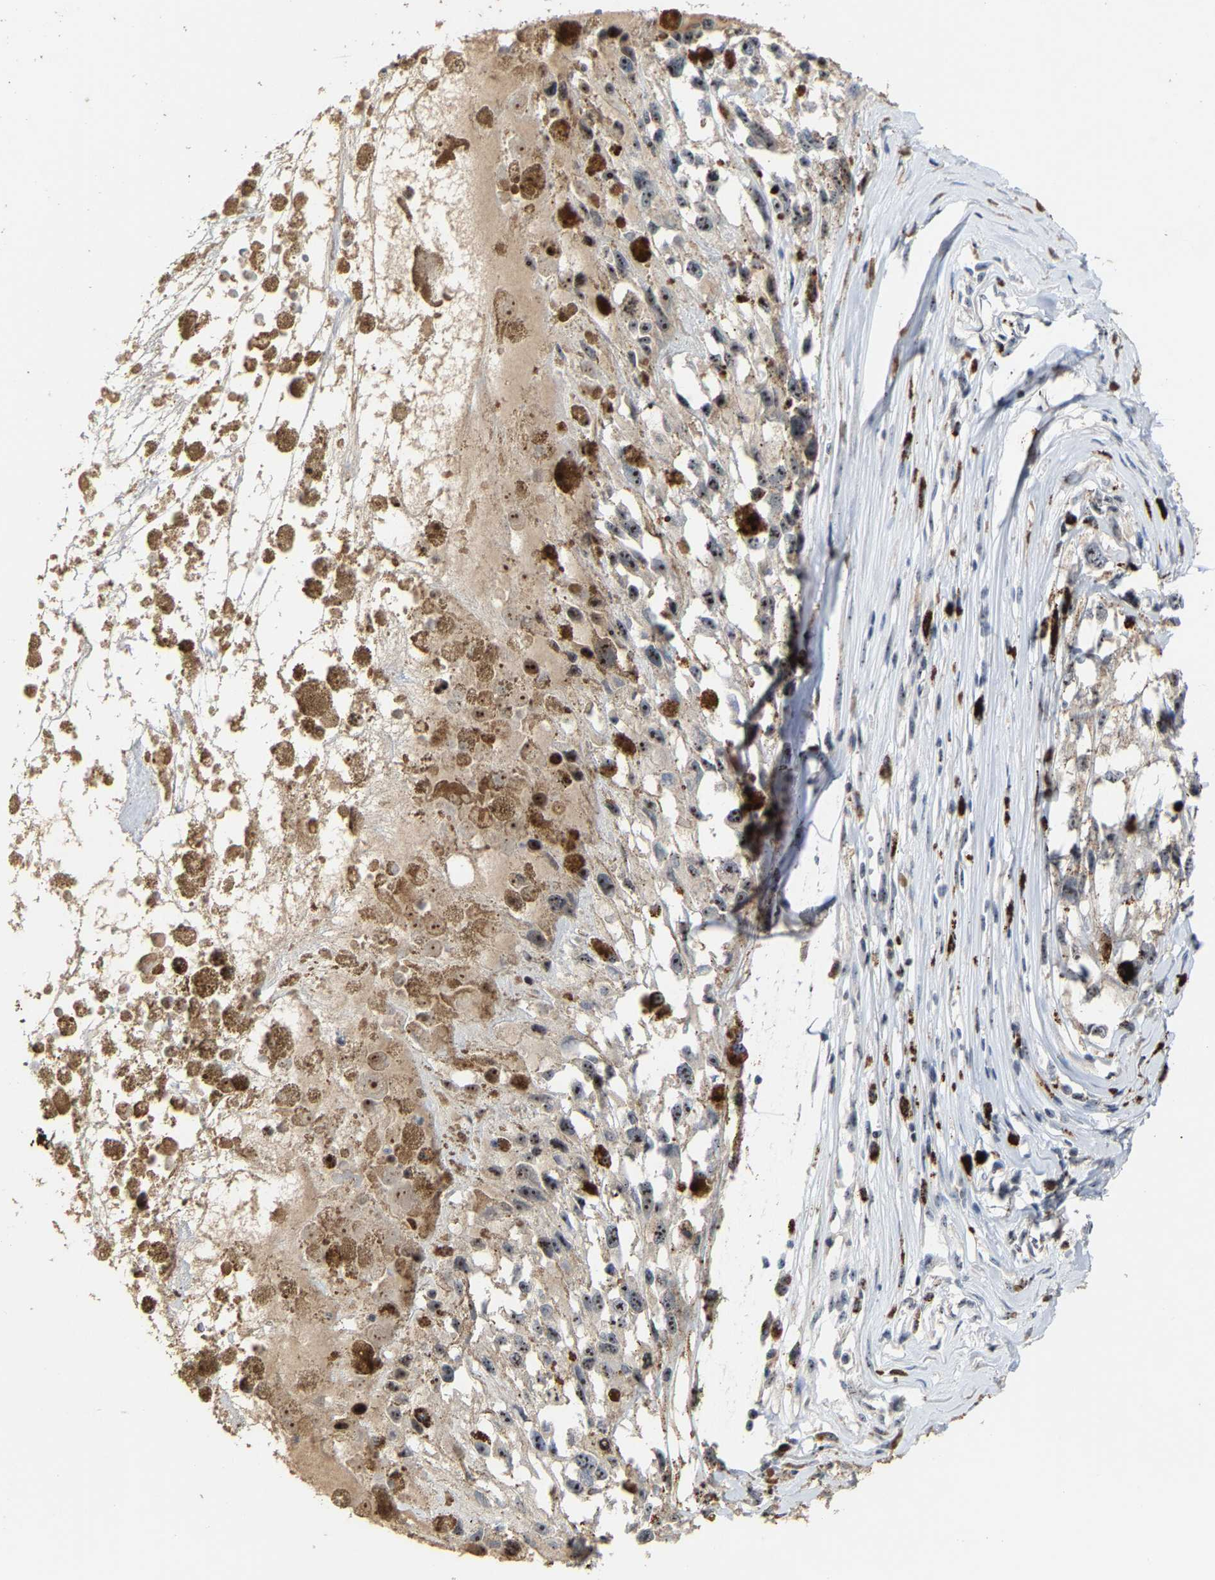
{"staining": {"intensity": "moderate", "quantity": ">75%", "location": "nuclear"}, "tissue": "melanoma", "cell_type": "Tumor cells", "image_type": "cancer", "snomed": [{"axis": "morphology", "description": "Malignant melanoma, Metastatic site"}, {"axis": "topography", "description": "Lymph node"}], "caption": "Moderate nuclear staining for a protein is identified in about >75% of tumor cells of malignant melanoma (metastatic site) using IHC.", "gene": "NOP58", "patient": {"sex": "male", "age": 59}}